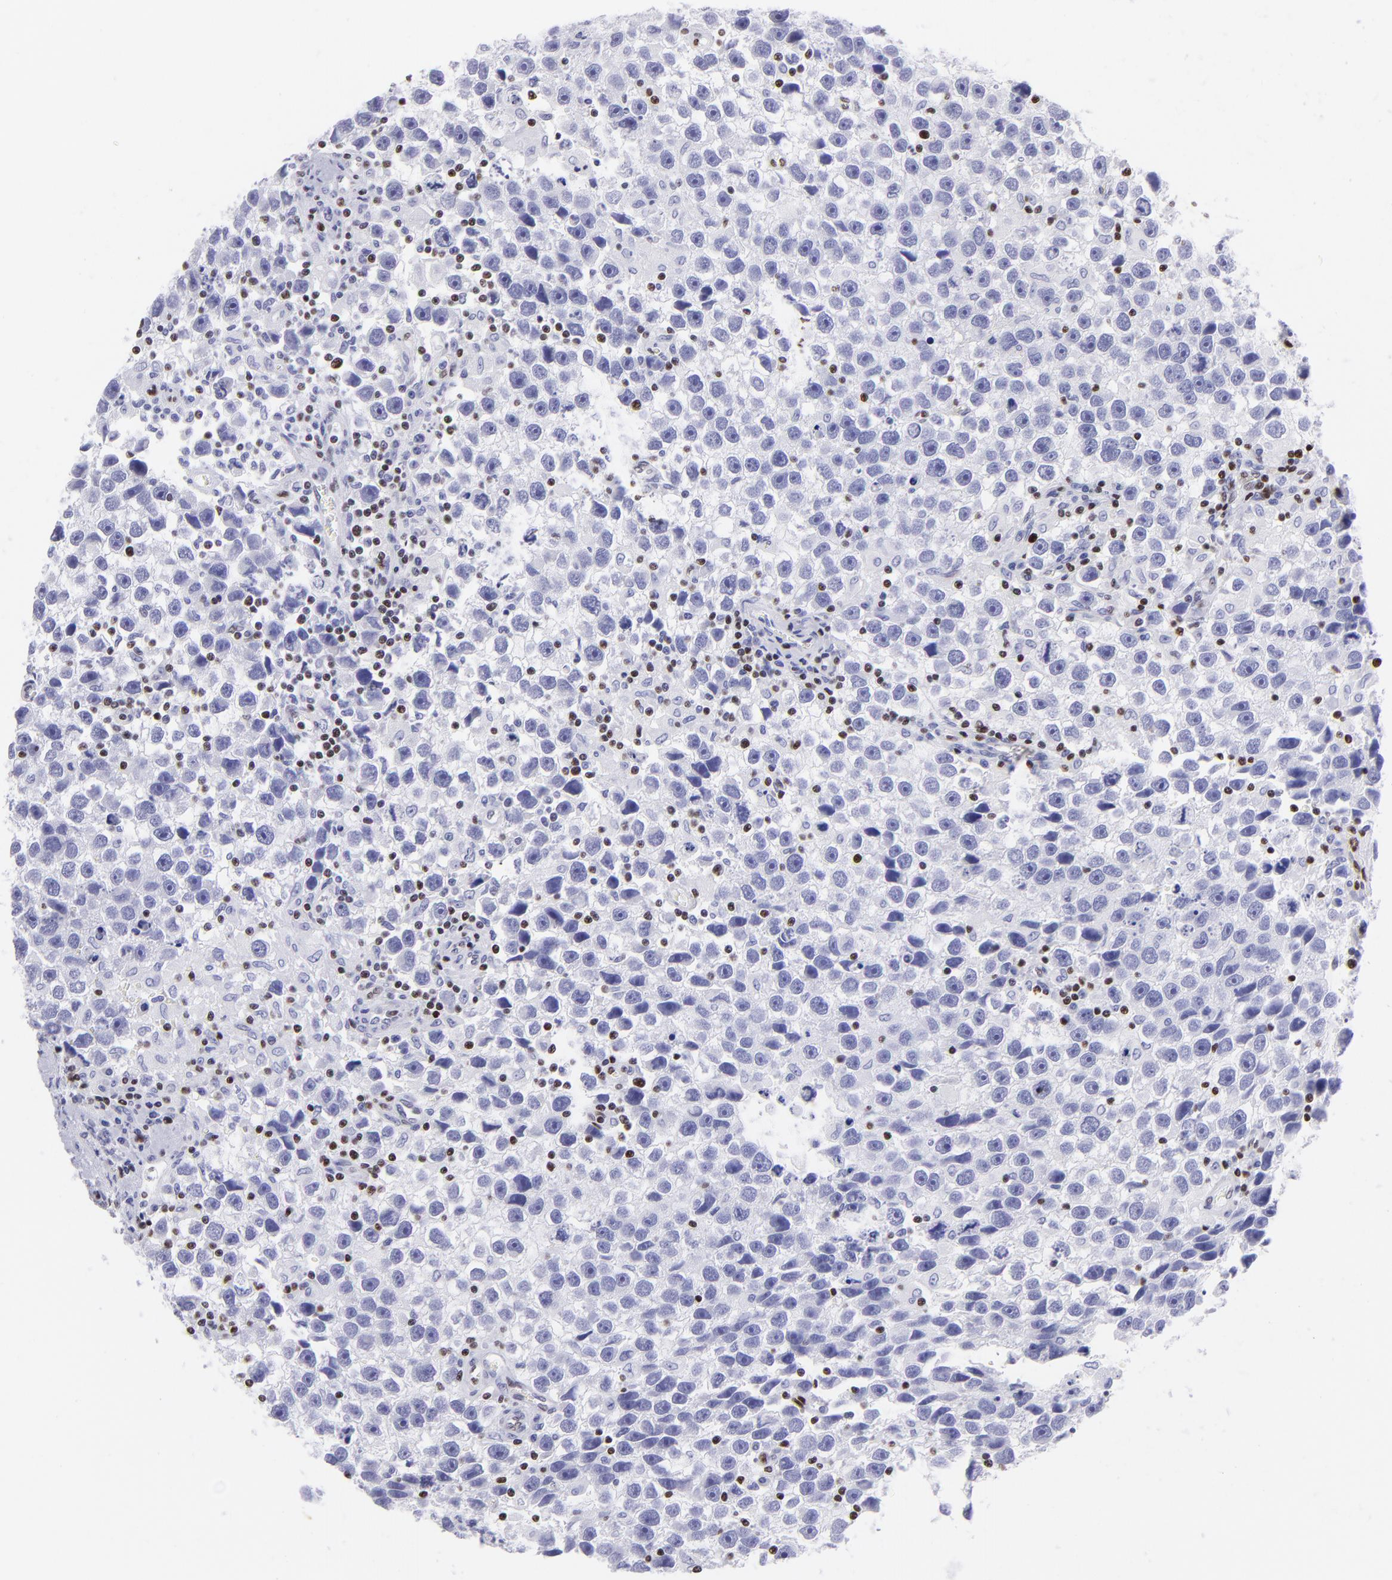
{"staining": {"intensity": "negative", "quantity": "none", "location": "none"}, "tissue": "testis cancer", "cell_type": "Tumor cells", "image_type": "cancer", "snomed": [{"axis": "morphology", "description": "Seminoma, NOS"}, {"axis": "topography", "description": "Testis"}], "caption": "Testis cancer was stained to show a protein in brown. There is no significant positivity in tumor cells.", "gene": "ETS1", "patient": {"sex": "male", "age": 43}}